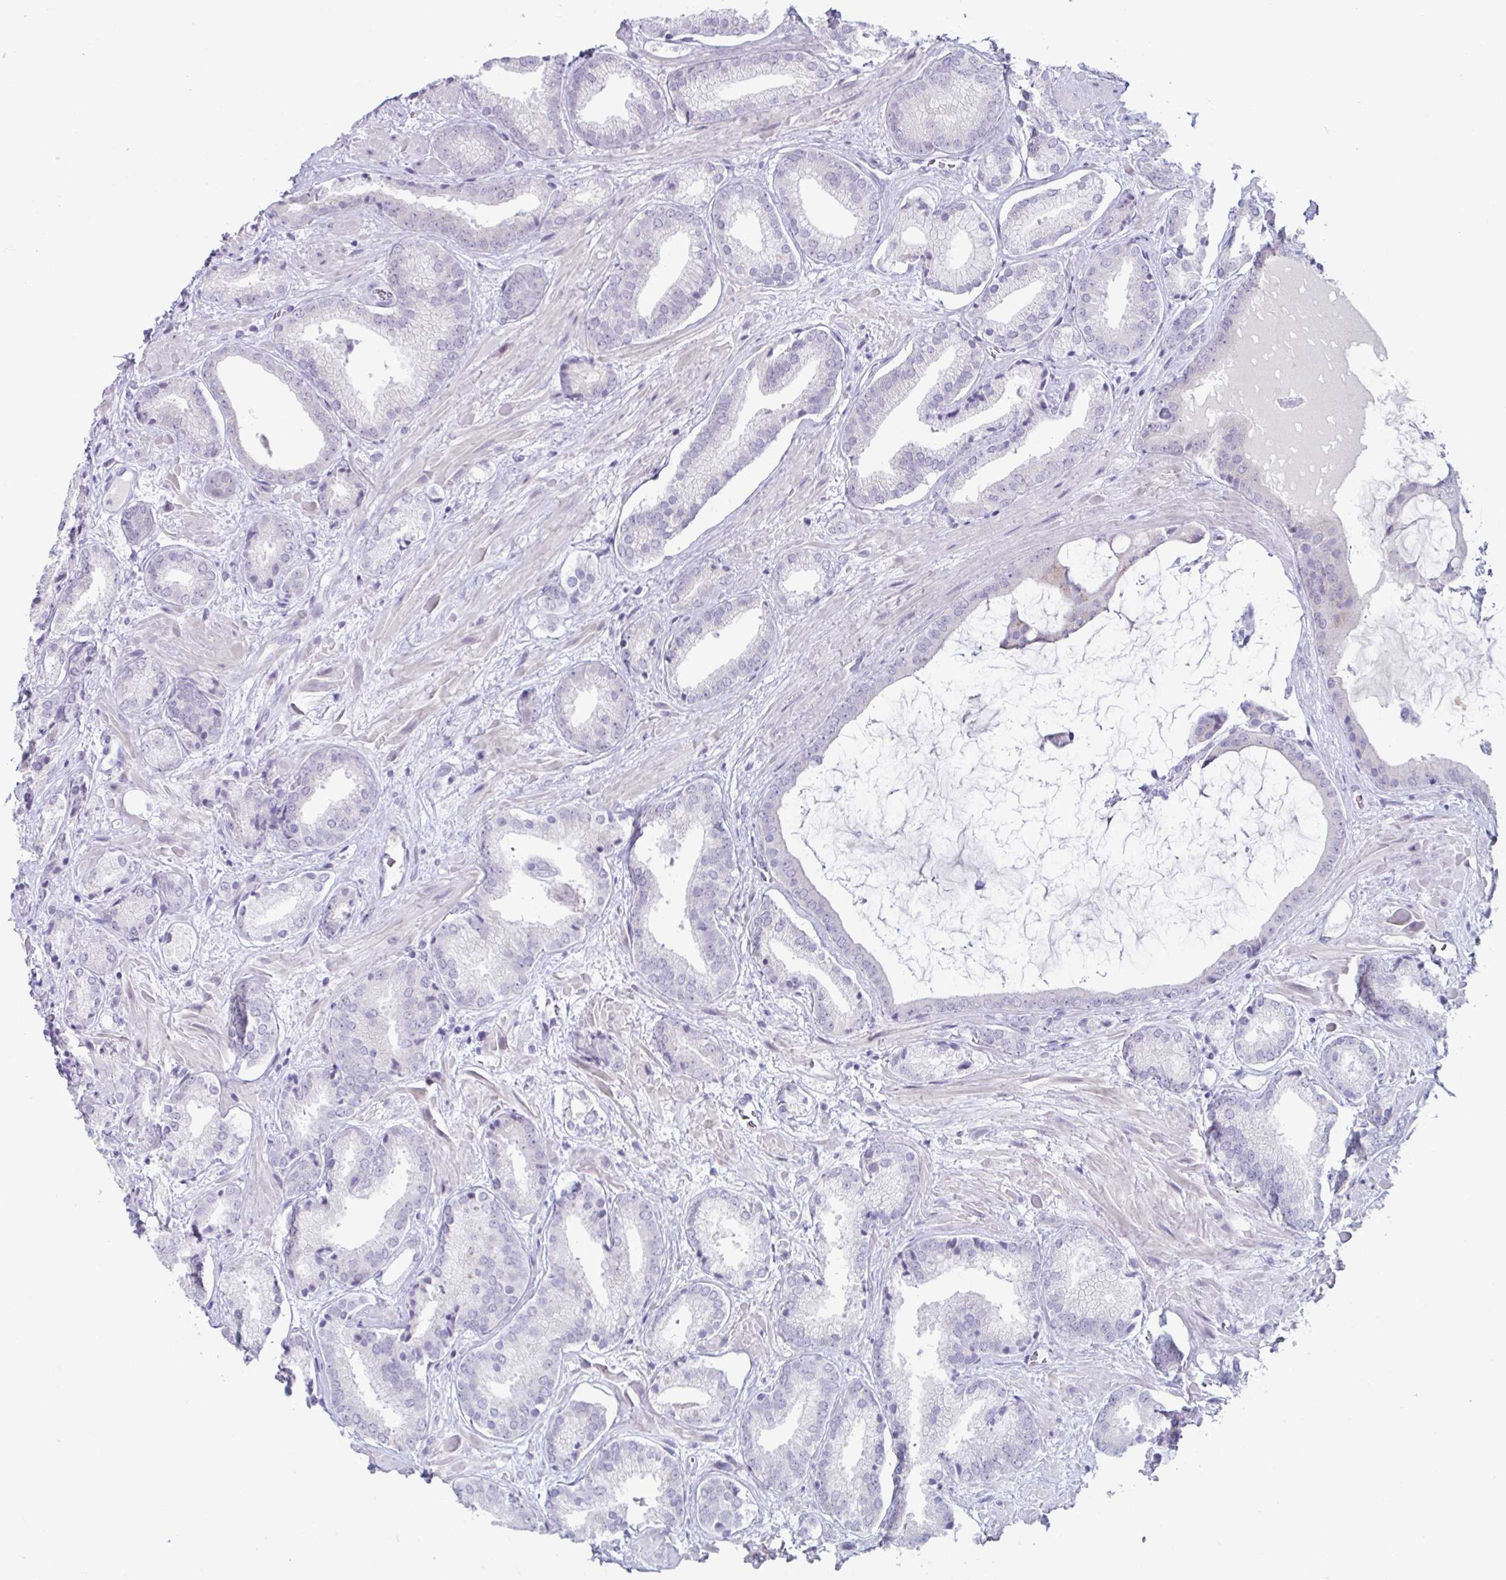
{"staining": {"intensity": "negative", "quantity": "none", "location": "none"}, "tissue": "prostate cancer", "cell_type": "Tumor cells", "image_type": "cancer", "snomed": [{"axis": "morphology", "description": "Adenocarcinoma, High grade"}, {"axis": "topography", "description": "Prostate"}], "caption": "DAB (3,3'-diaminobenzidine) immunohistochemical staining of human high-grade adenocarcinoma (prostate) displays no significant staining in tumor cells.", "gene": "VSIG10L", "patient": {"sex": "male", "age": 56}}